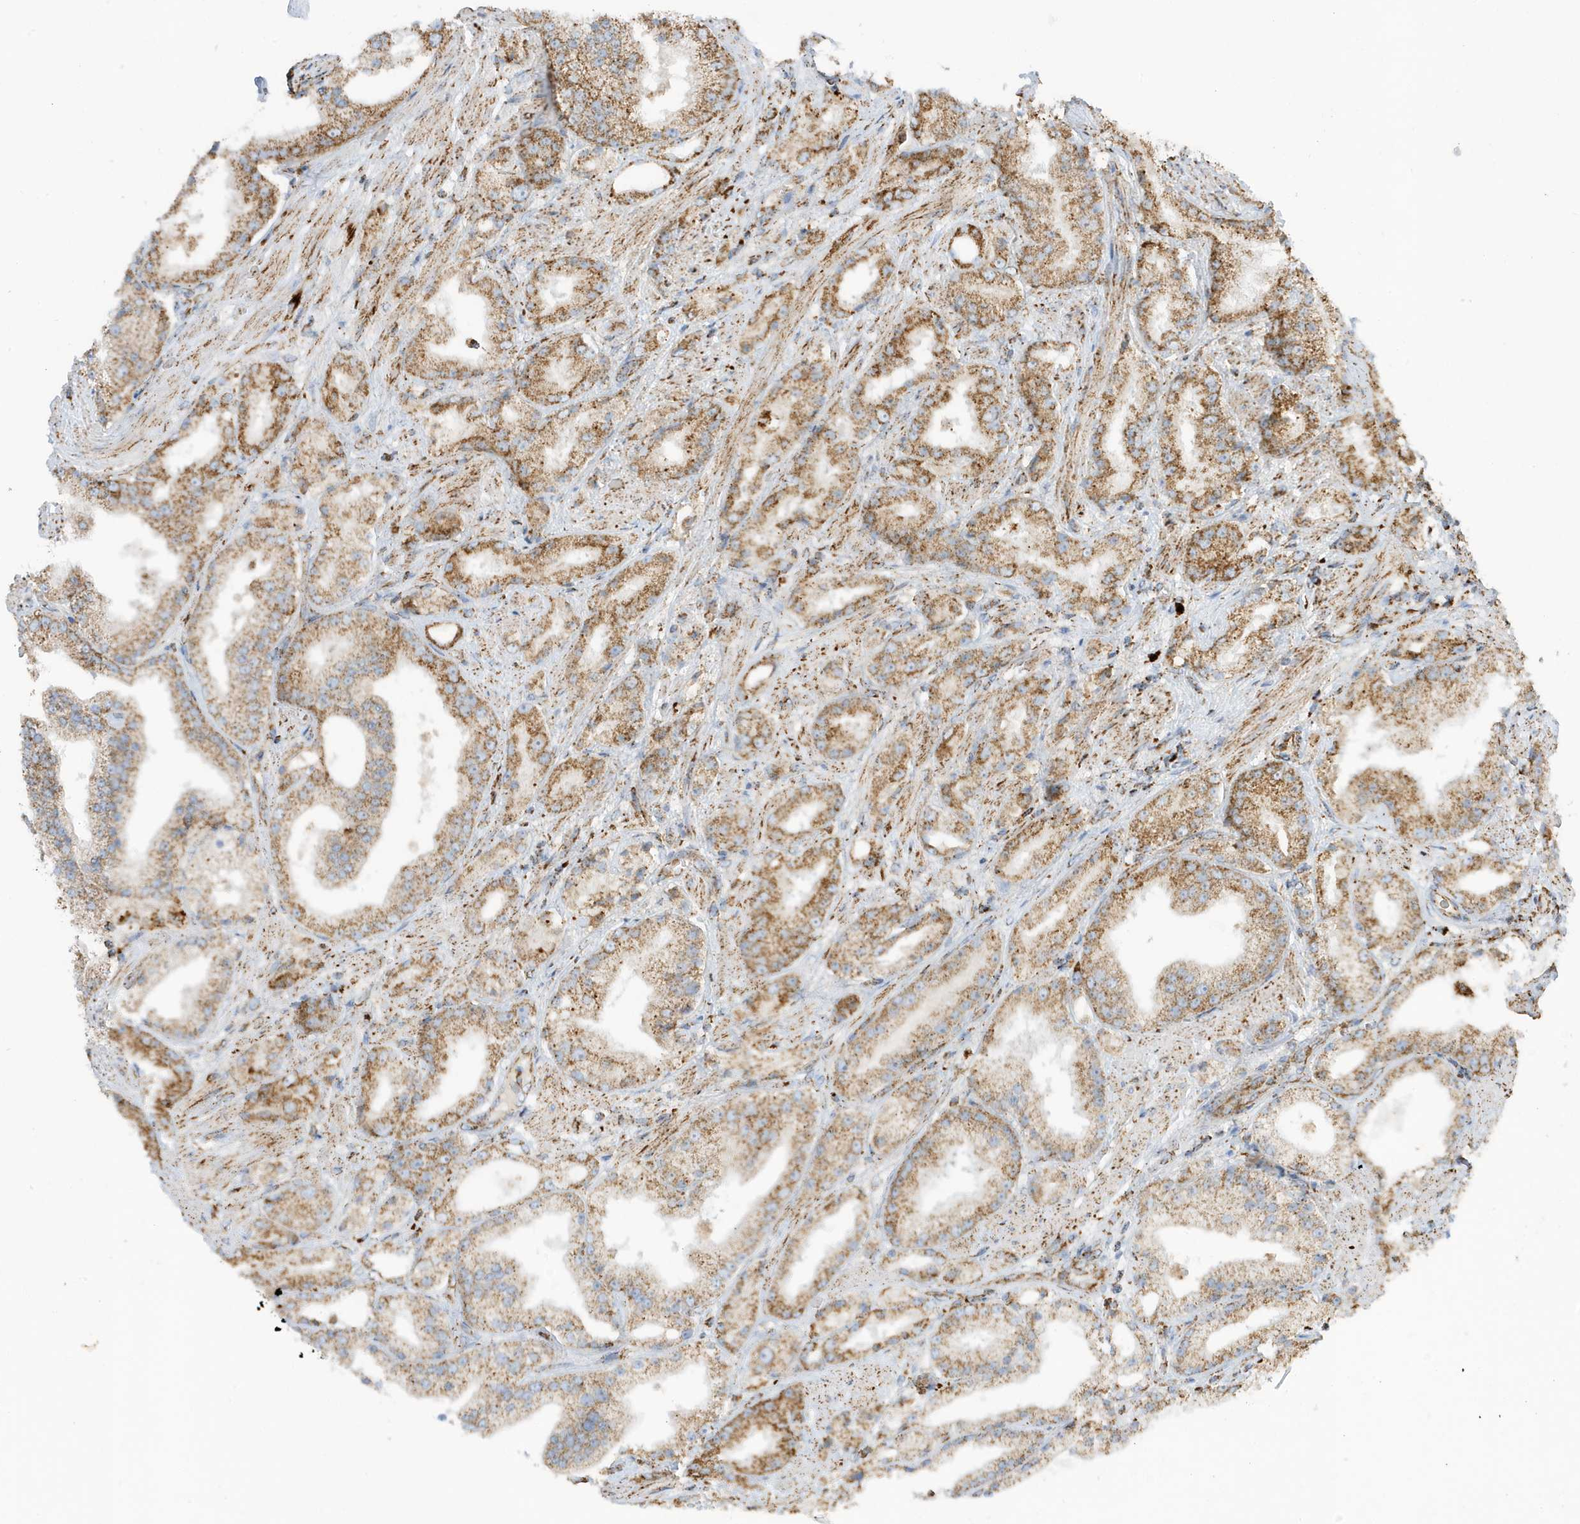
{"staining": {"intensity": "moderate", "quantity": ">75%", "location": "cytoplasmic/membranous"}, "tissue": "prostate cancer", "cell_type": "Tumor cells", "image_type": "cancer", "snomed": [{"axis": "morphology", "description": "Adenocarcinoma, Low grade"}, {"axis": "topography", "description": "Prostate"}], "caption": "Human prostate cancer stained with a brown dye displays moderate cytoplasmic/membranous positive expression in approximately >75% of tumor cells.", "gene": "ATP5ME", "patient": {"sex": "male", "age": 67}}